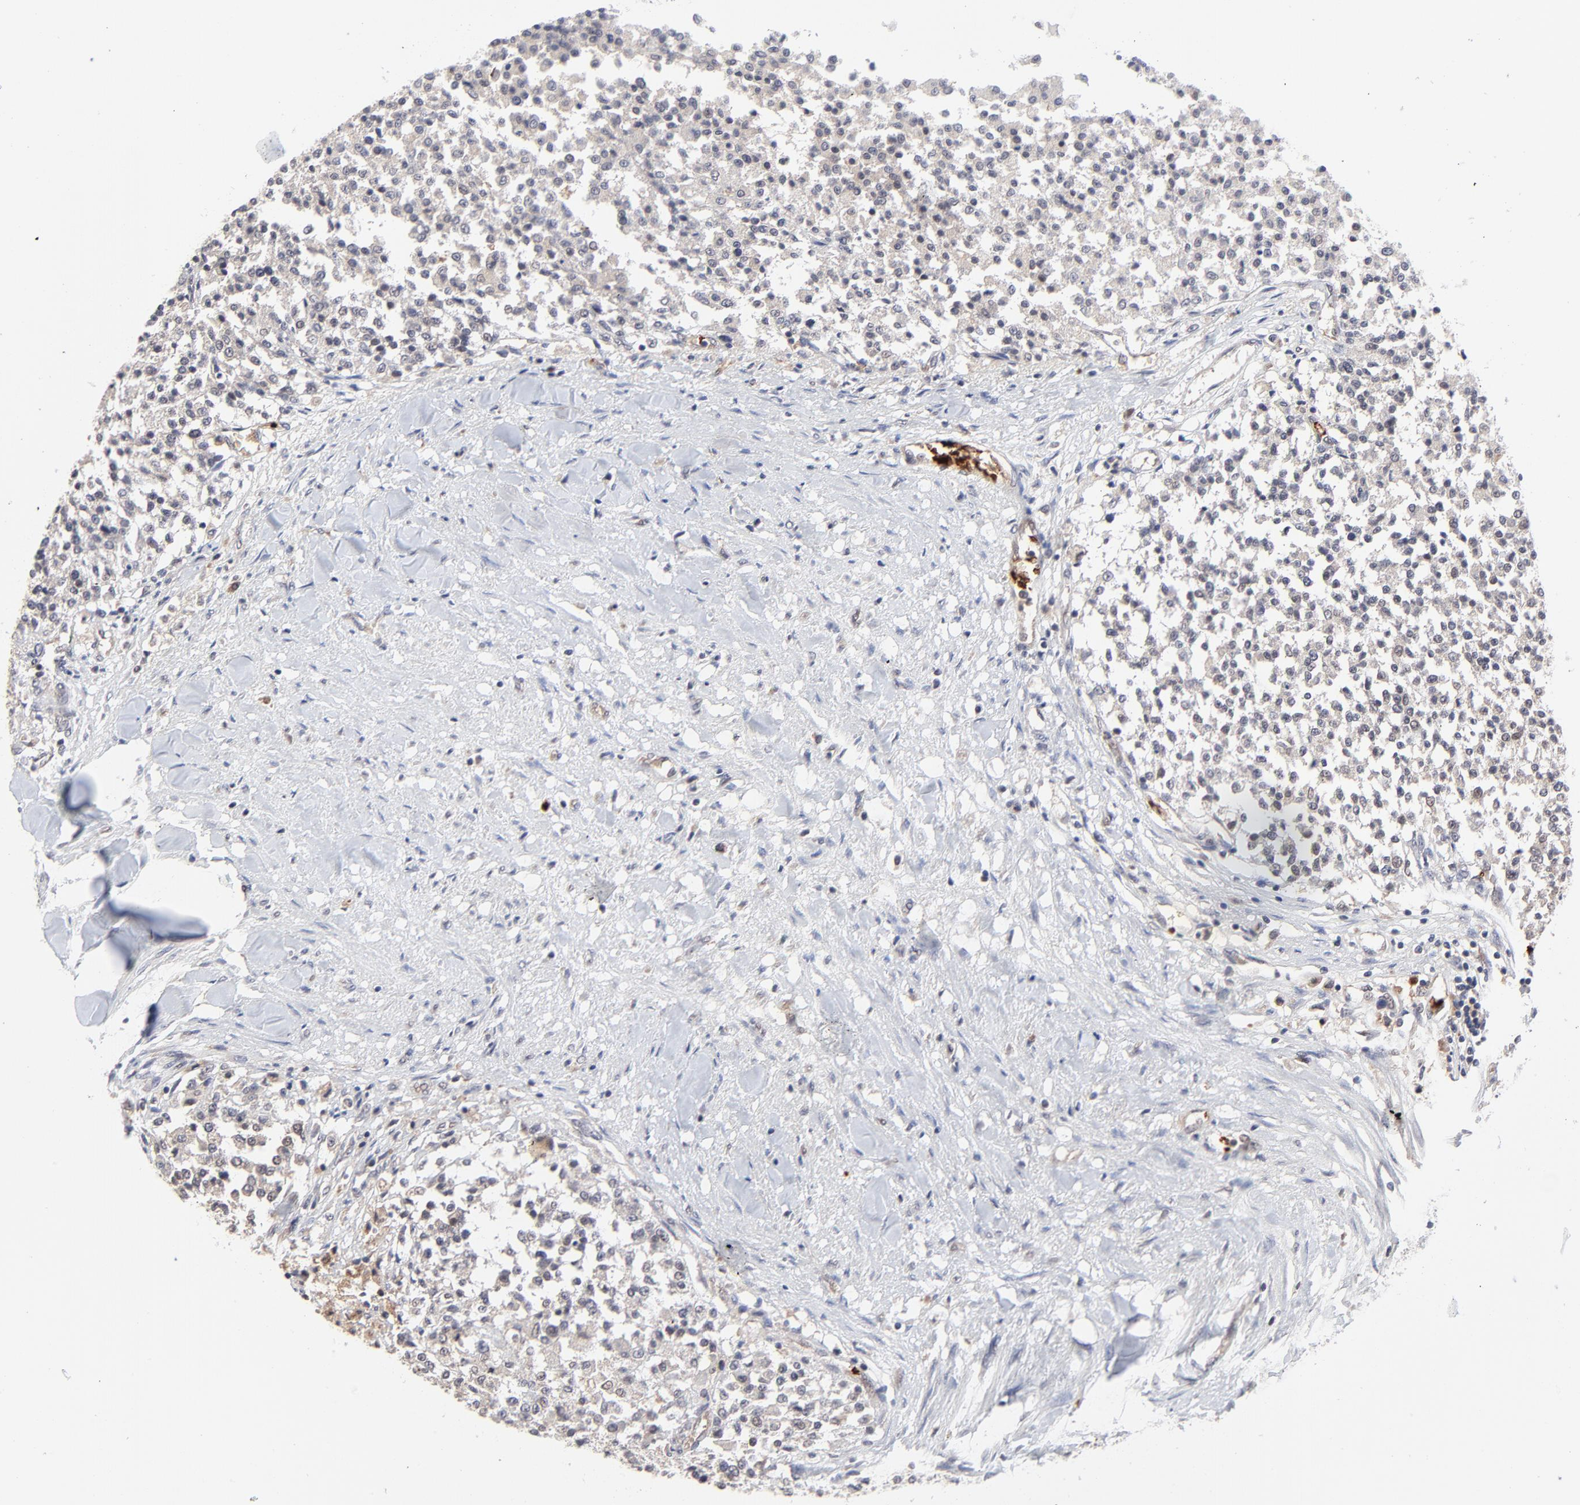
{"staining": {"intensity": "weak", "quantity": "<25%", "location": "cytoplasmic/membranous"}, "tissue": "testis cancer", "cell_type": "Tumor cells", "image_type": "cancer", "snomed": [{"axis": "morphology", "description": "Seminoma, NOS"}, {"axis": "topography", "description": "Testis"}], "caption": "Tumor cells show no significant protein positivity in testis cancer.", "gene": "CASP10", "patient": {"sex": "male", "age": 59}}